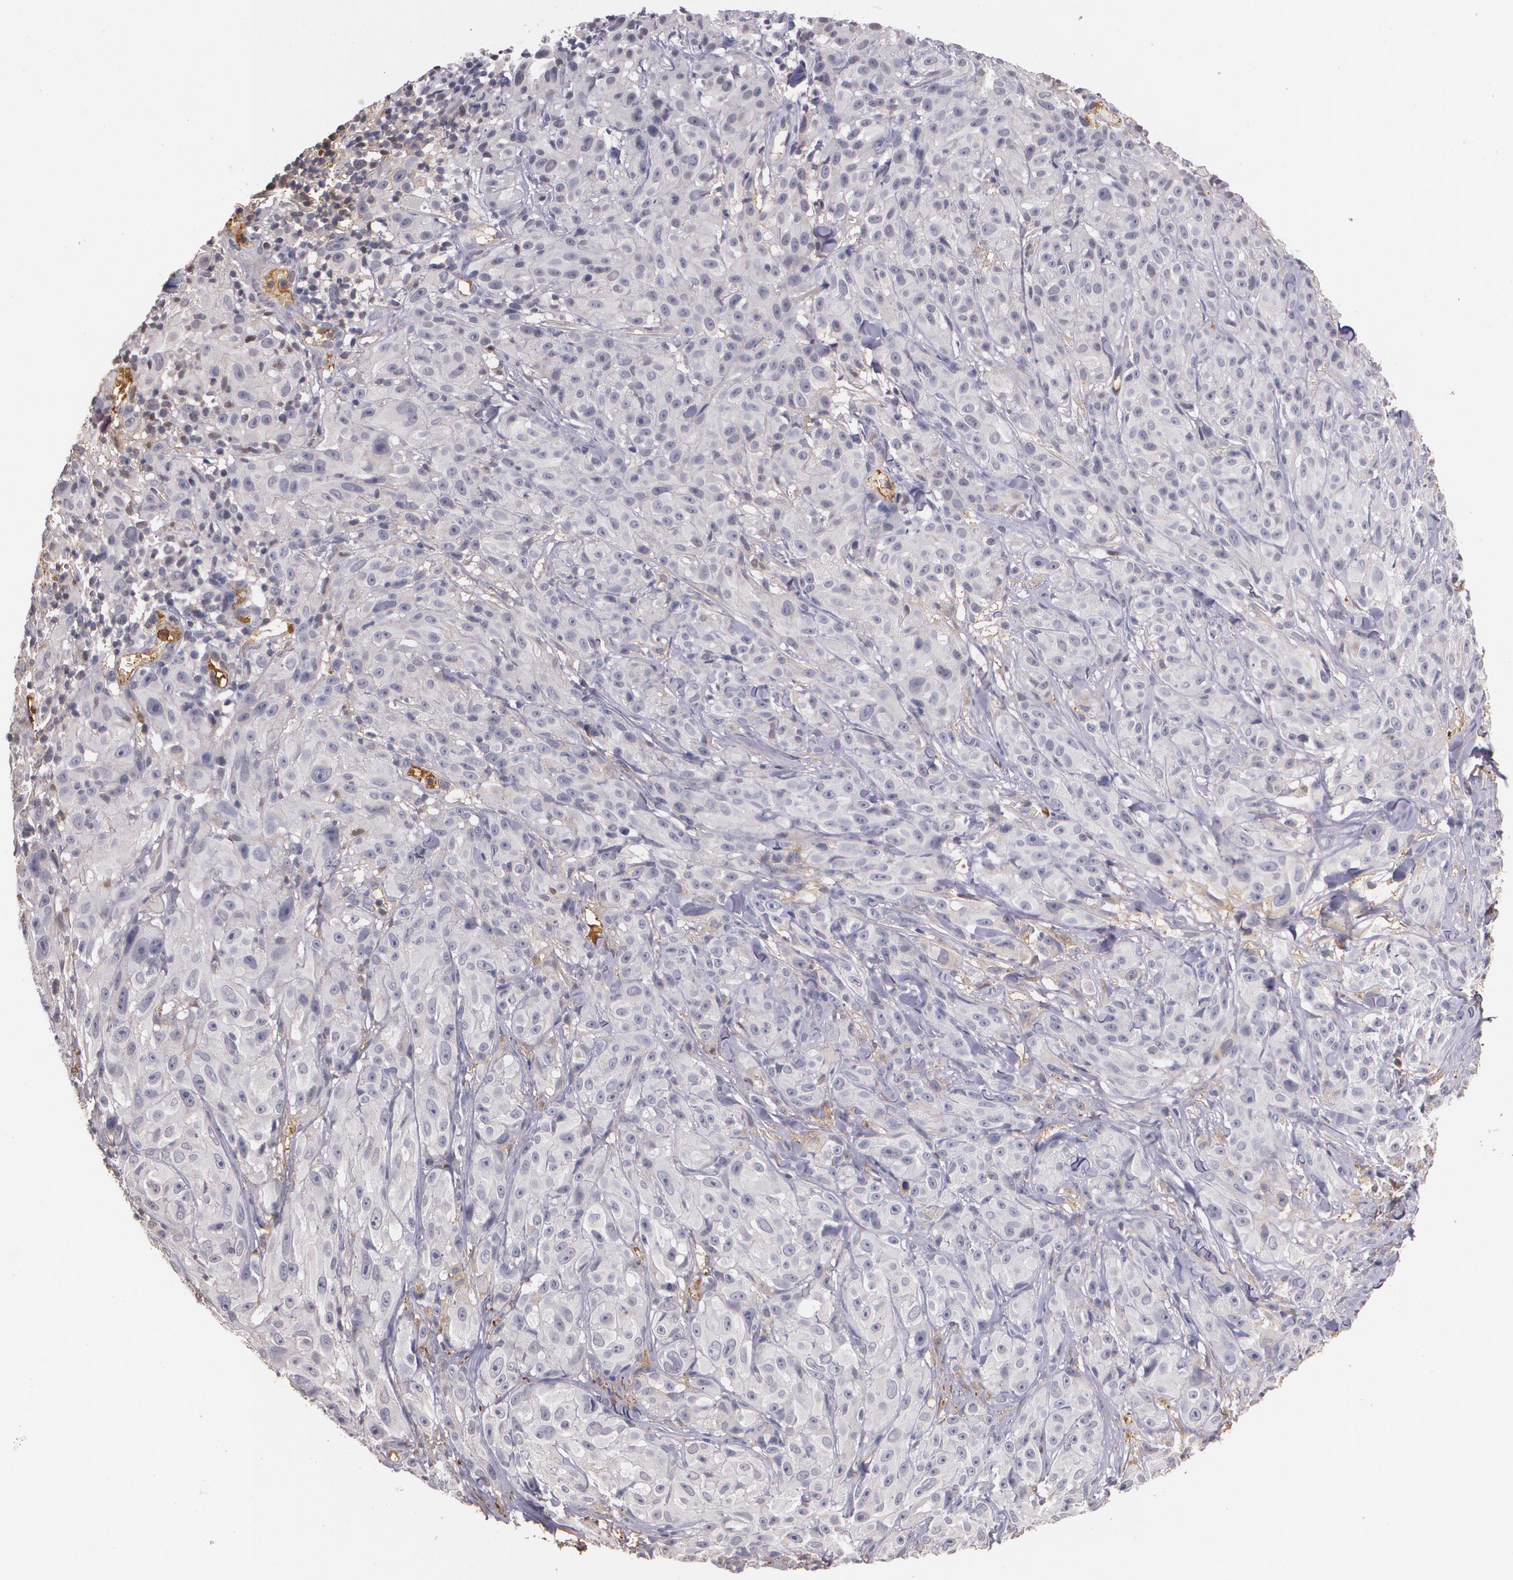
{"staining": {"intensity": "negative", "quantity": "none", "location": "none"}, "tissue": "melanoma", "cell_type": "Tumor cells", "image_type": "cancer", "snomed": [{"axis": "morphology", "description": "Malignant melanoma, NOS"}, {"axis": "topography", "description": "Skin"}], "caption": "High power microscopy micrograph of an immunohistochemistry photomicrograph of malignant melanoma, revealing no significant expression in tumor cells.", "gene": "PTS", "patient": {"sex": "male", "age": 56}}